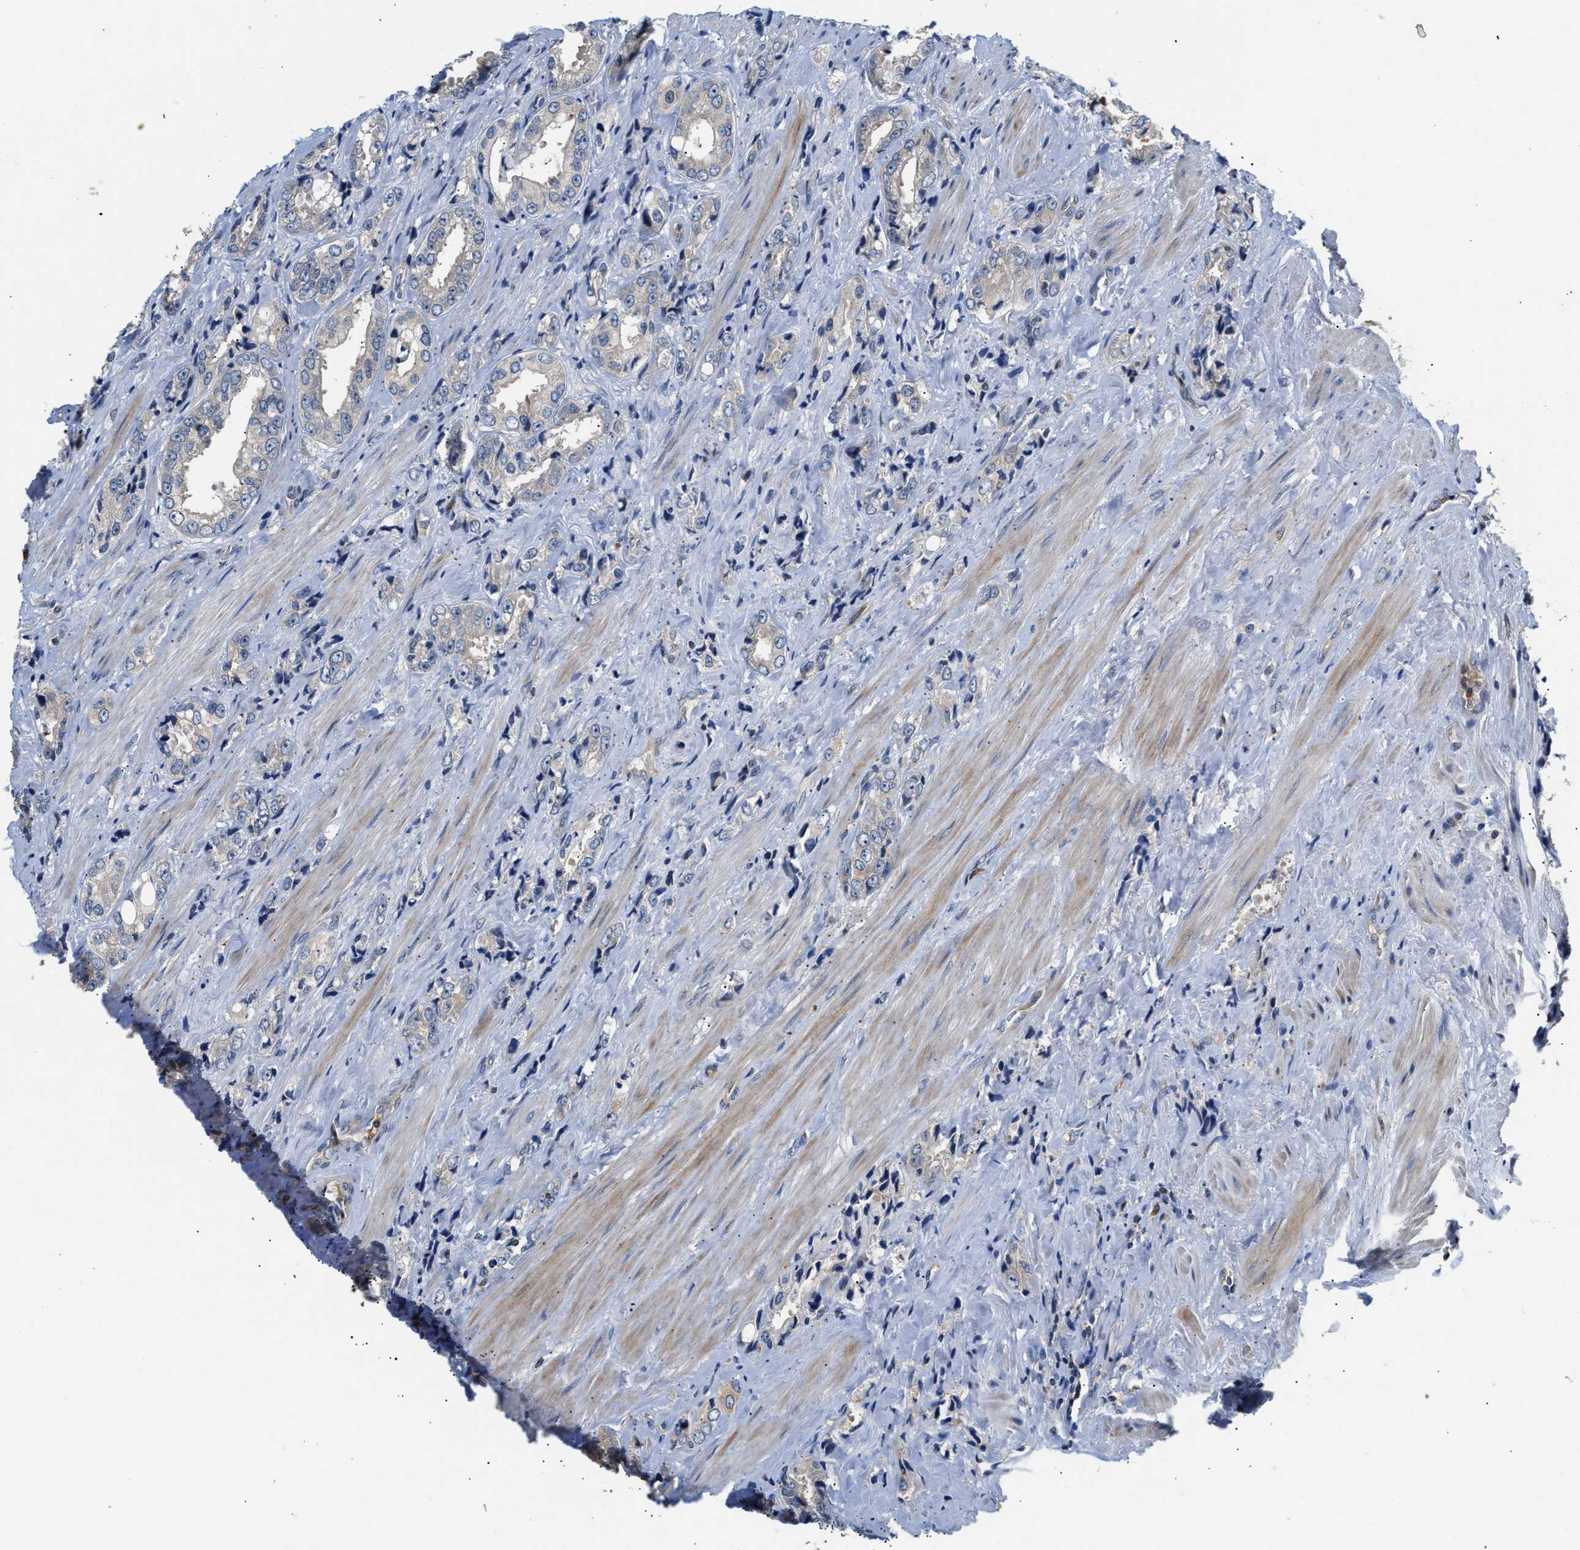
{"staining": {"intensity": "negative", "quantity": "none", "location": "none"}, "tissue": "prostate cancer", "cell_type": "Tumor cells", "image_type": "cancer", "snomed": [{"axis": "morphology", "description": "Adenocarcinoma, High grade"}, {"axis": "topography", "description": "Prostate"}], "caption": "High power microscopy histopathology image of an IHC micrograph of prostate cancer (adenocarcinoma (high-grade)), revealing no significant staining in tumor cells.", "gene": "CHUK", "patient": {"sex": "male", "age": 61}}